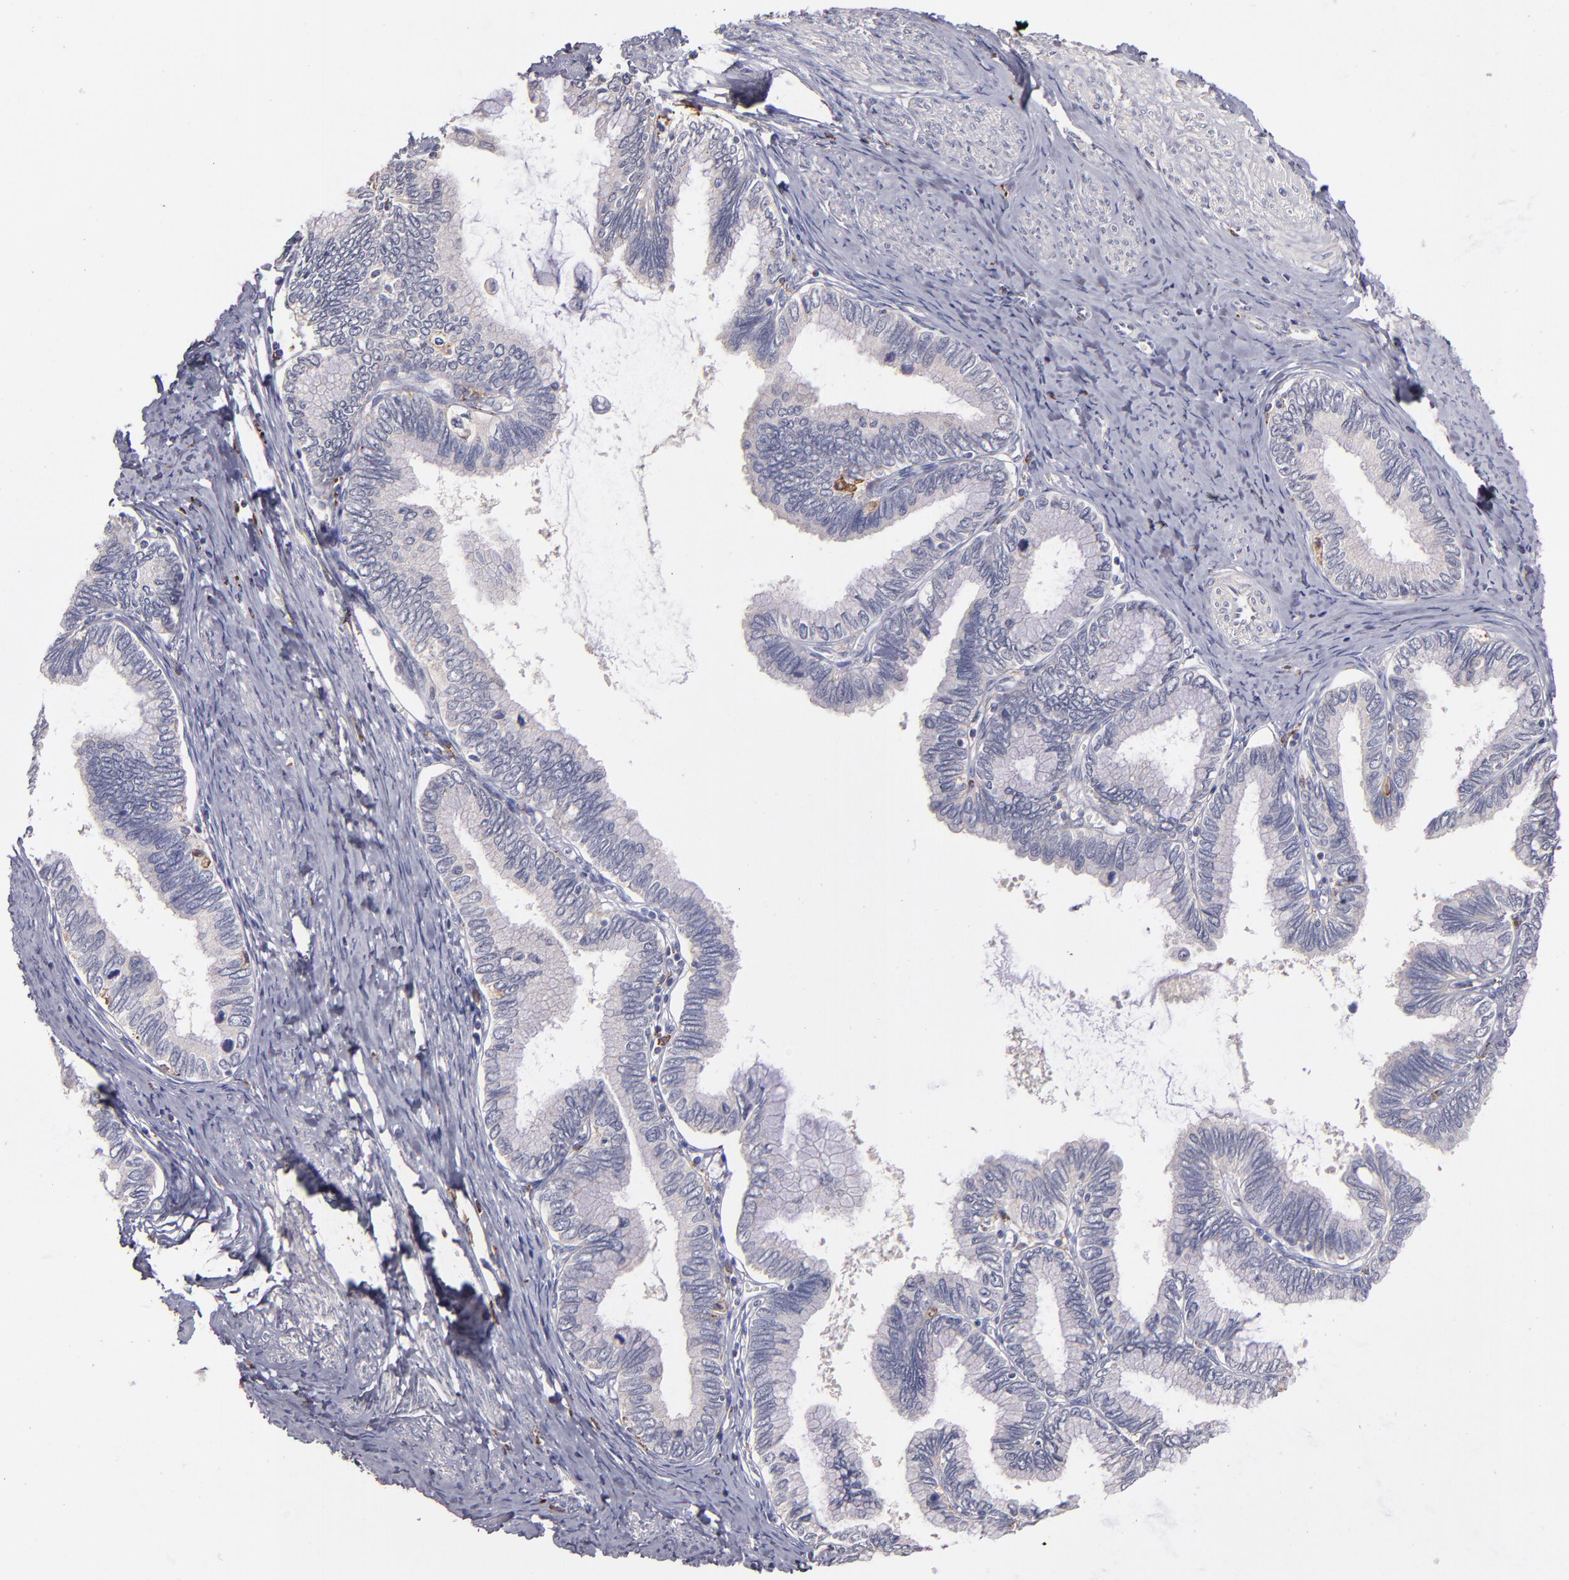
{"staining": {"intensity": "negative", "quantity": "none", "location": "none"}, "tissue": "cervical cancer", "cell_type": "Tumor cells", "image_type": "cancer", "snomed": [{"axis": "morphology", "description": "Adenocarcinoma, NOS"}, {"axis": "topography", "description": "Cervix"}], "caption": "Human cervical adenocarcinoma stained for a protein using immunohistochemistry (IHC) displays no expression in tumor cells.", "gene": "GLDC", "patient": {"sex": "female", "age": 49}}